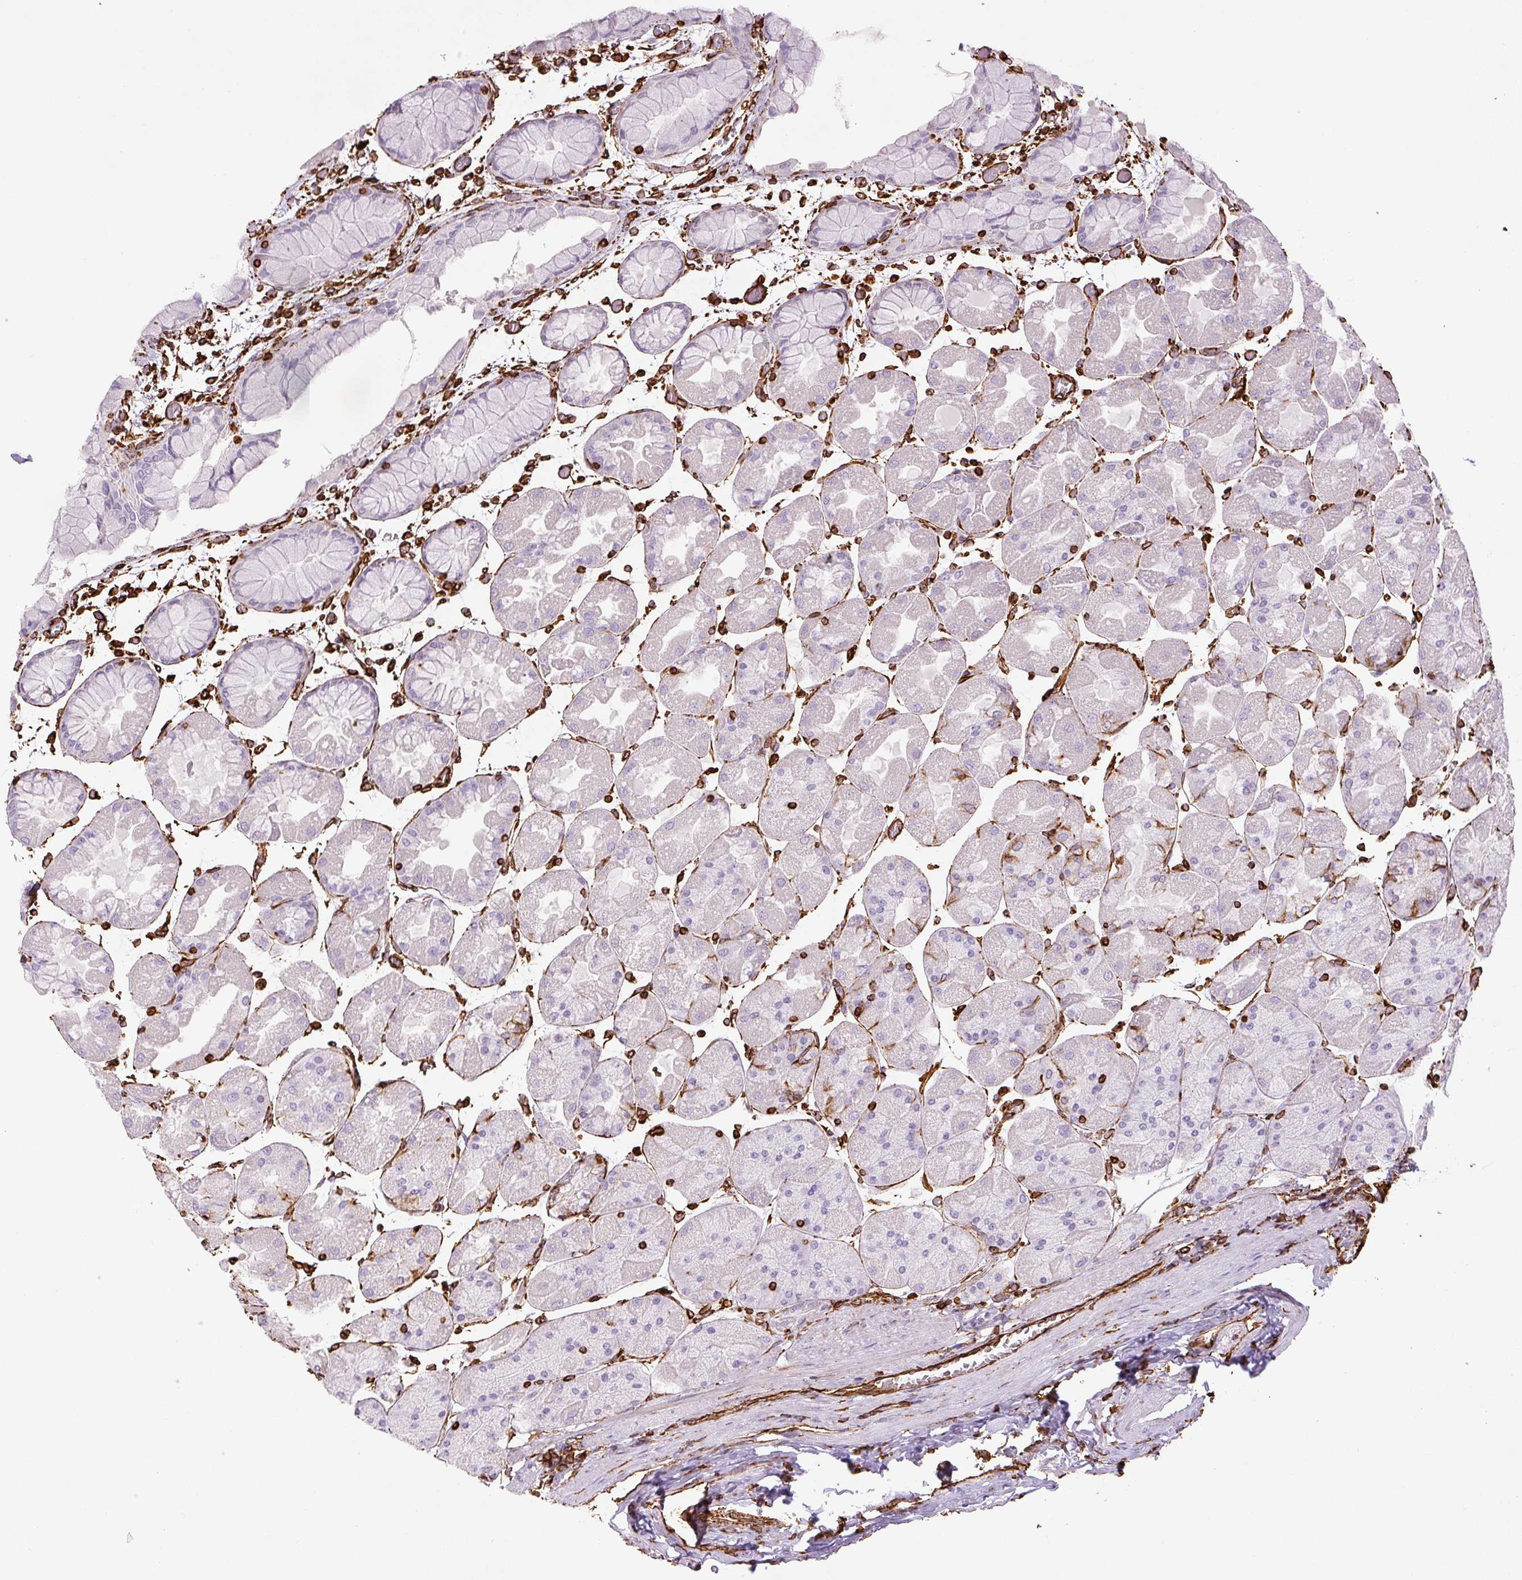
{"staining": {"intensity": "negative", "quantity": "none", "location": "none"}, "tissue": "stomach", "cell_type": "Glandular cells", "image_type": "normal", "snomed": [{"axis": "morphology", "description": "Normal tissue, NOS"}, {"axis": "topography", "description": "Stomach"}], "caption": "Stomach was stained to show a protein in brown. There is no significant positivity in glandular cells. (DAB immunohistochemistry visualized using brightfield microscopy, high magnification).", "gene": "VIM", "patient": {"sex": "female", "age": 61}}